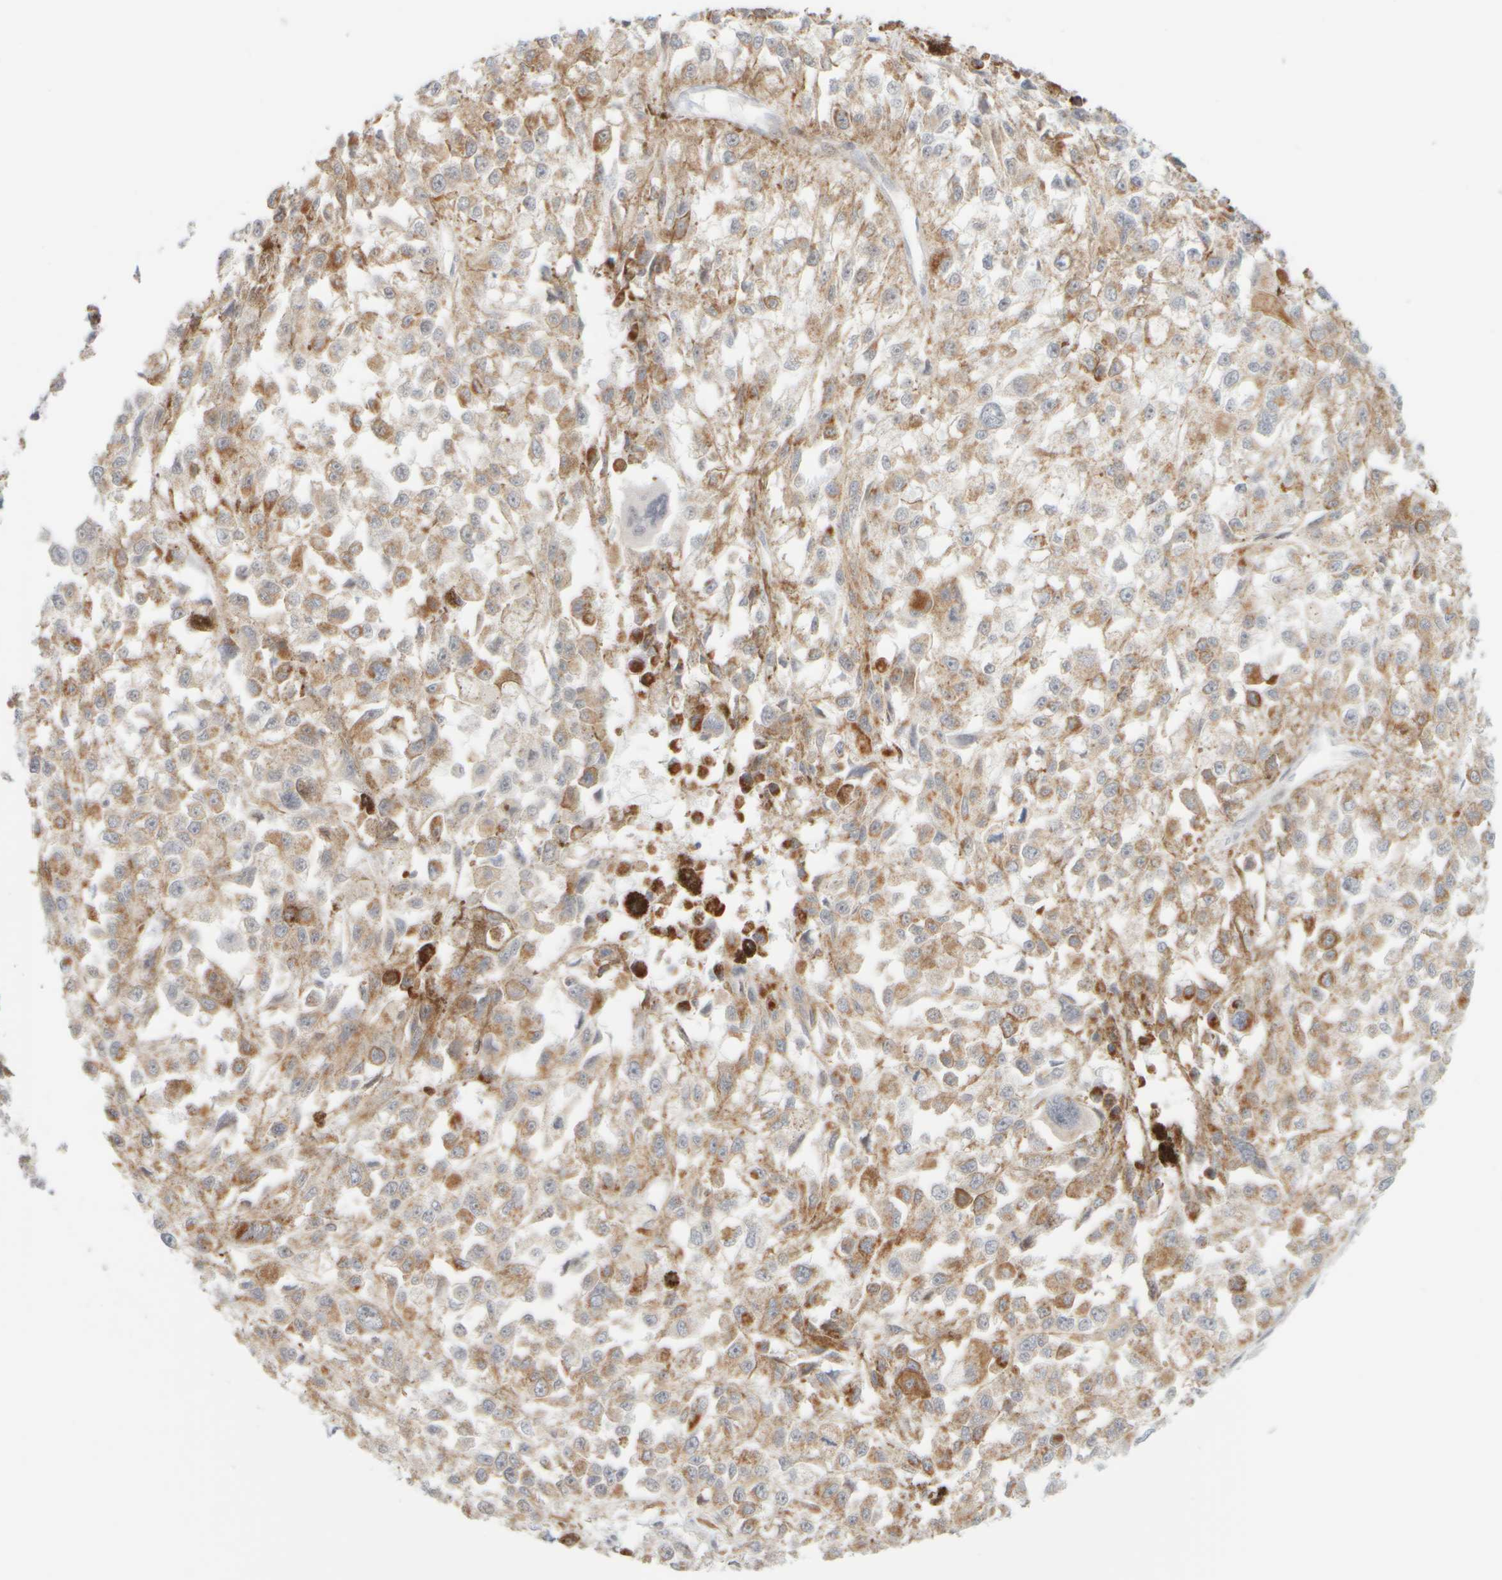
{"staining": {"intensity": "weak", "quantity": ">75%", "location": "cytoplasmic/membranous"}, "tissue": "melanoma", "cell_type": "Tumor cells", "image_type": "cancer", "snomed": [{"axis": "morphology", "description": "Malignant melanoma, Metastatic site"}, {"axis": "topography", "description": "Lymph node"}], "caption": "Malignant melanoma (metastatic site) was stained to show a protein in brown. There is low levels of weak cytoplasmic/membranous staining in approximately >75% of tumor cells.", "gene": "PPM1K", "patient": {"sex": "male", "age": 59}}